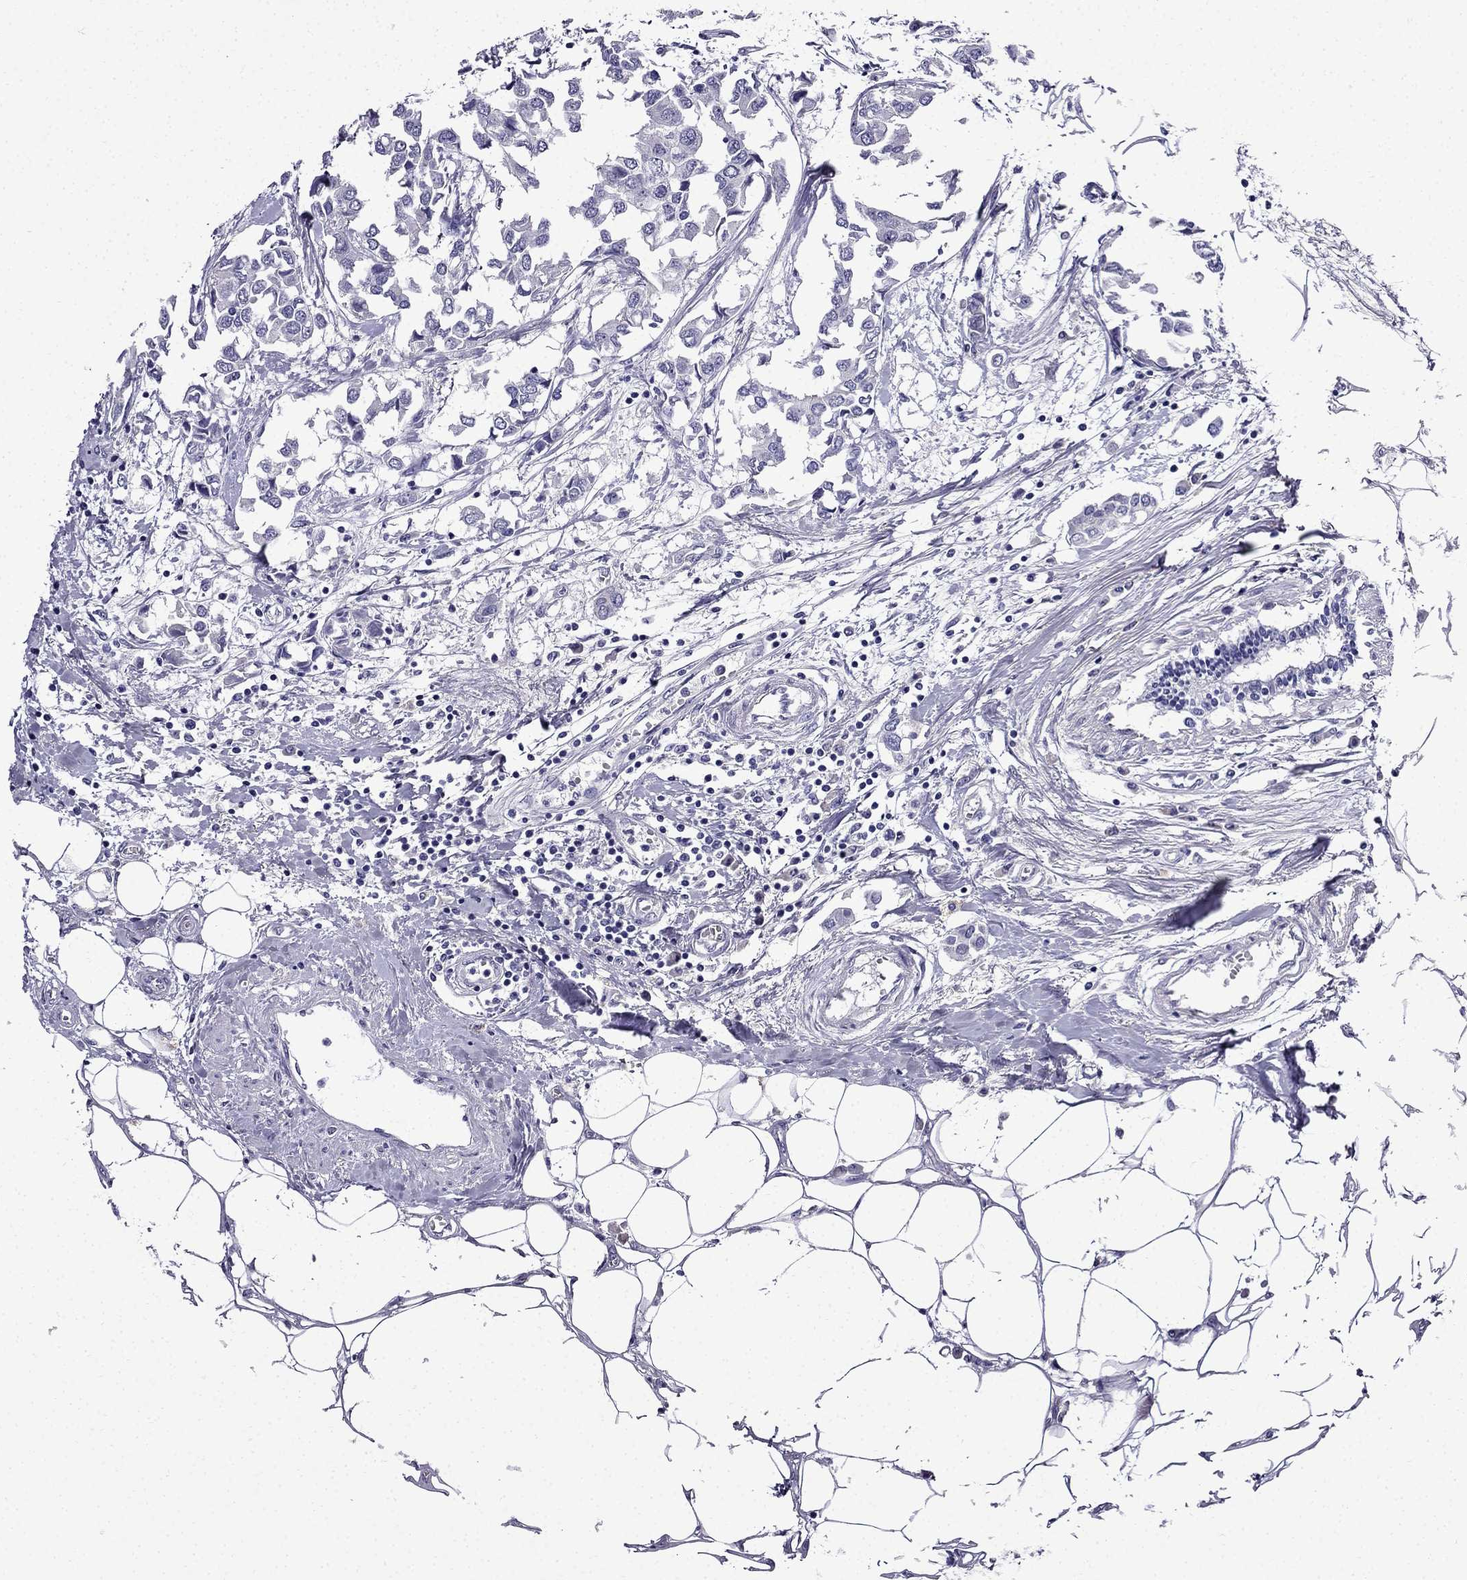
{"staining": {"intensity": "negative", "quantity": "none", "location": "none"}, "tissue": "breast cancer", "cell_type": "Tumor cells", "image_type": "cancer", "snomed": [{"axis": "morphology", "description": "Duct carcinoma"}, {"axis": "topography", "description": "Breast"}], "caption": "Infiltrating ductal carcinoma (breast) stained for a protein using immunohistochemistry (IHC) displays no expression tumor cells.", "gene": "DNAH17", "patient": {"sex": "female", "age": 83}}